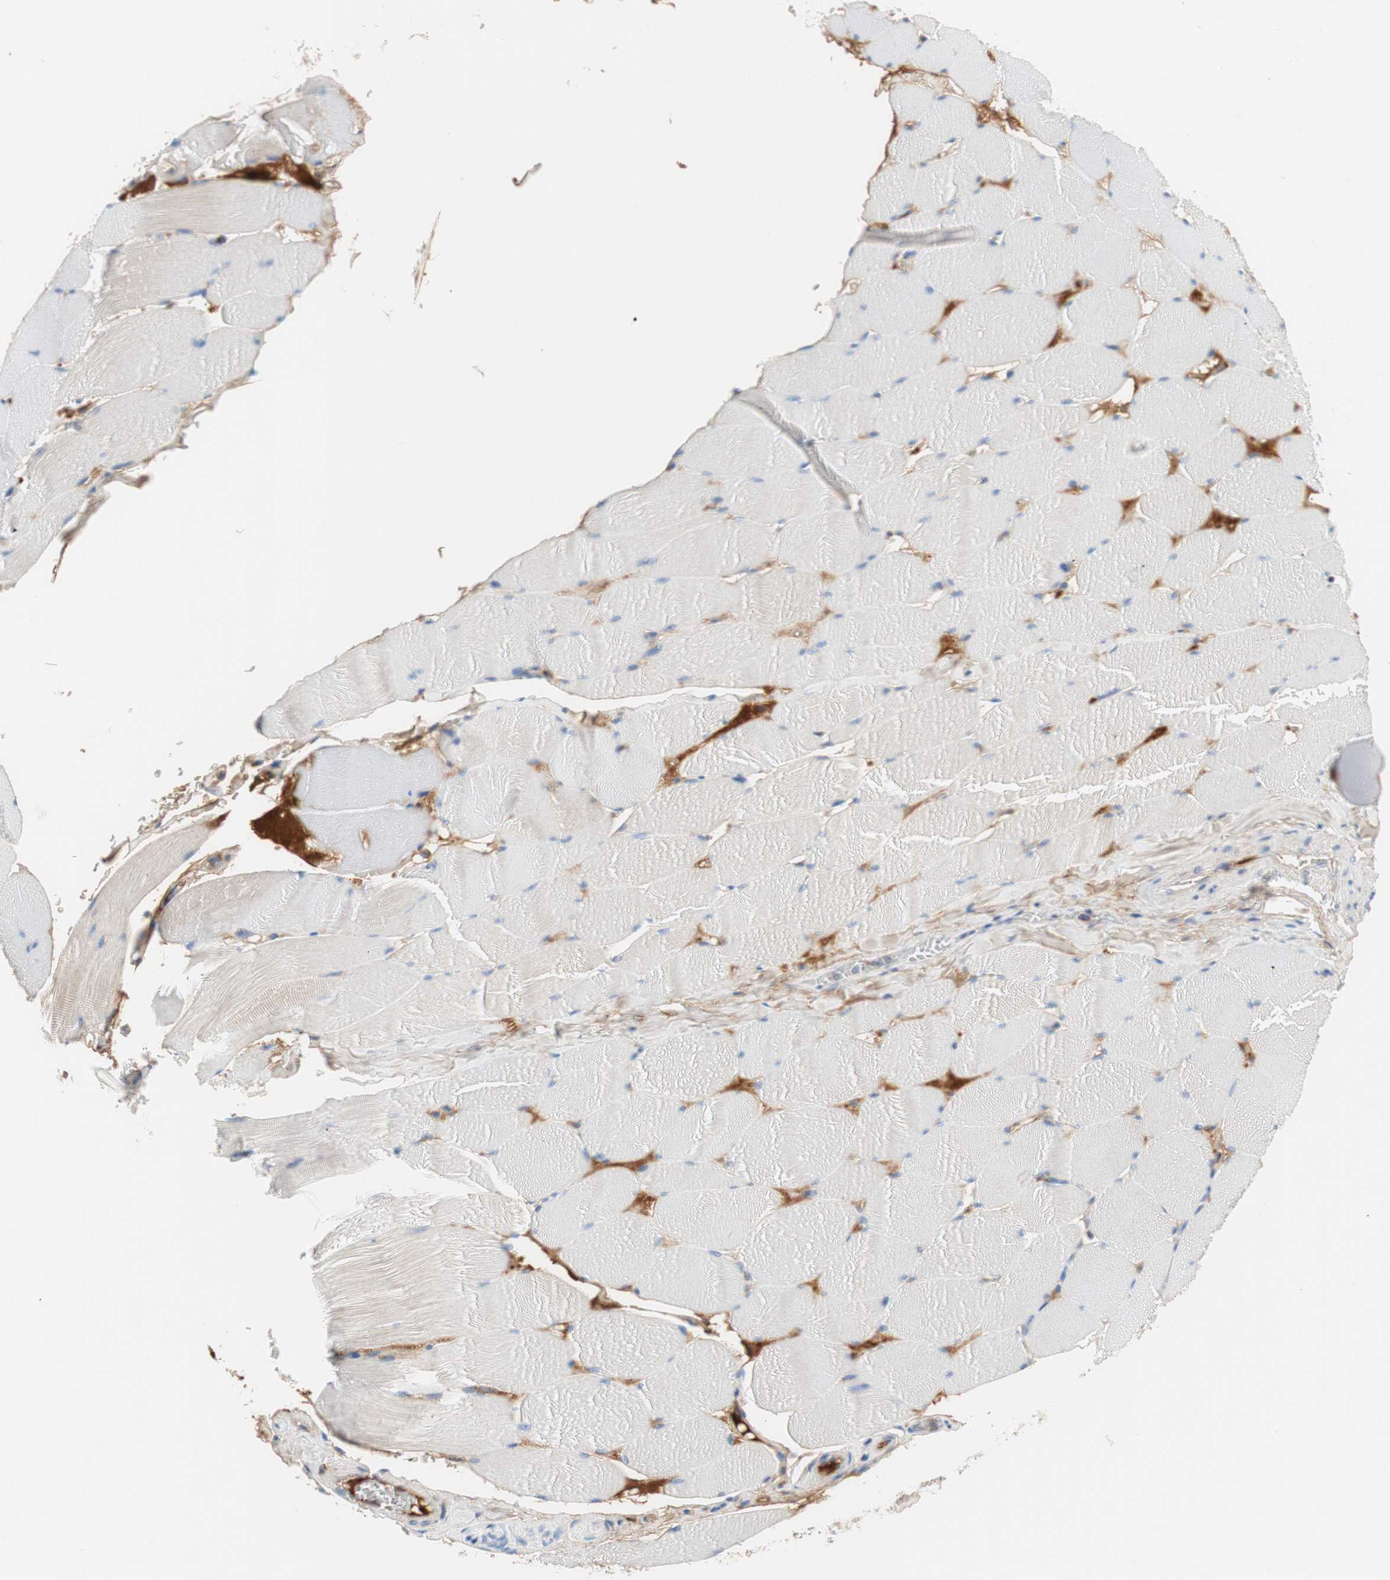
{"staining": {"intensity": "moderate", "quantity": ">75%", "location": "cytoplasmic/membranous"}, "tissue": "skeletal muscle", "cell_type": "Myocytes", "image_type": "normal", "snomed": [{"axis": "morphology", "description": "Normal tissue, NOS"}, {"axis": "topography", "description": "Skeletal muscle"}], "caption": "Immunohistochemical staining of normal skeletal muscle exhibits >75% levels of moderate cytoplasmic/membranous protein expression in about >75% of myocytes. (DAB (3,3'-diaminobenzidine) IHC with brightfield microscopy, high magnification).", "gene": "RBP4", "patient": {"sex": "male", "age": 62}}